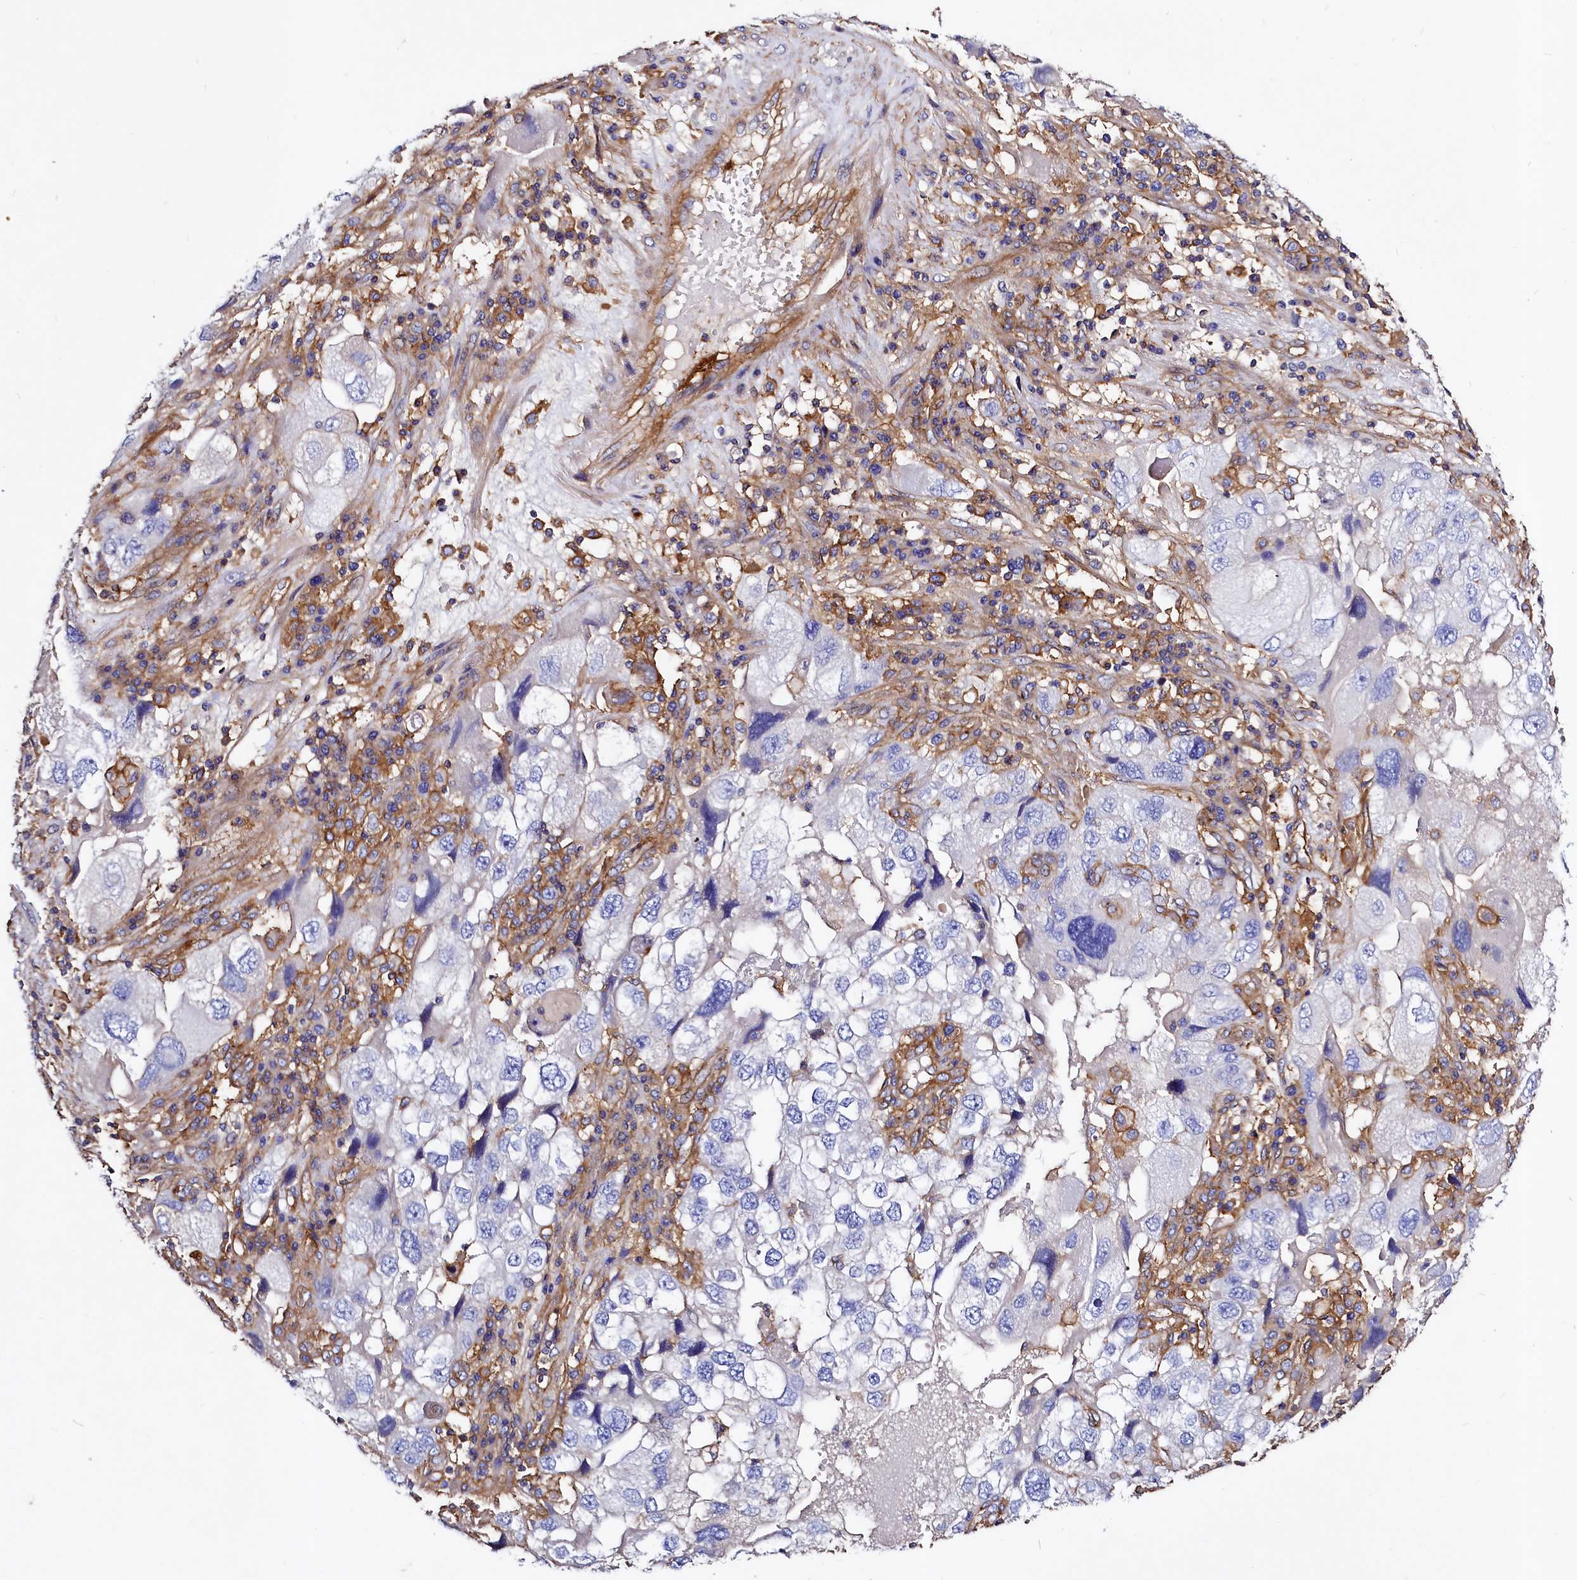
{"staining": {"intensity": "negative", "quantity": "none", "location": "none"}, "tissue": "endometrial cancer", "cell_type": "Tumor cells", "image_type": "cancer", "snomed": [{"axis": "morphology", "description": "Adenocarcinoma, NOS"}, {"axis": "topography", "description": "Endometrium"}], "caption": "The IHC photomicrograph has no significant staining in tumor cells of endometrial cancer tissue. (DAB immunohistochemistry (IHC) with hematoxylin counter stain).", "gene": "ANO6", "patient": {"sex": "female", "age": 49}}